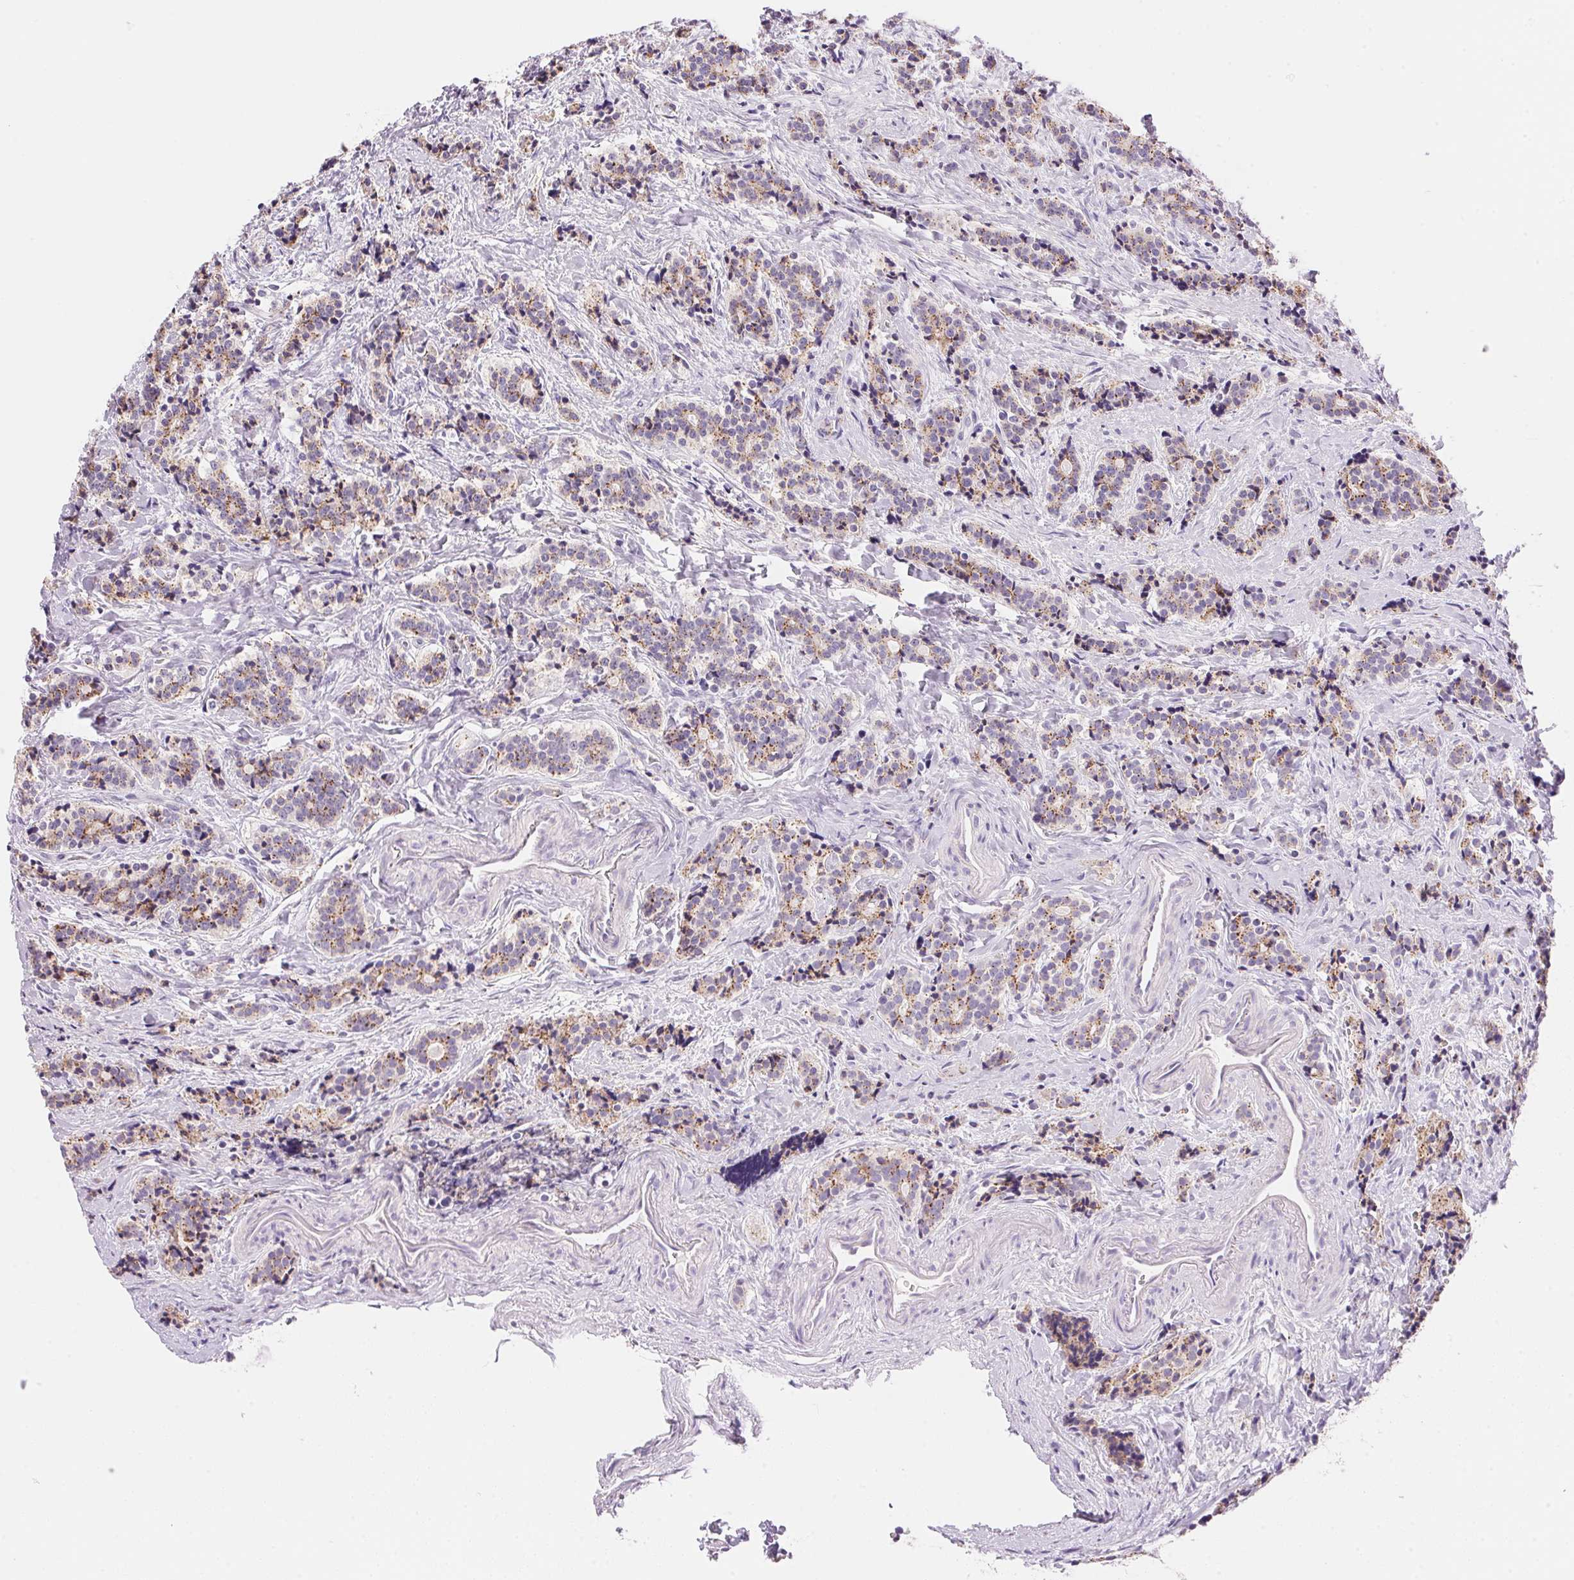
{"staining": {"intensity": "weak", "quantity": ">75%", "location": "cytoplasmic/membranous"}, "tissue": "carcinoid", "cell_type": "Tumor cells", "image_type": "cancer", "snomed": [{"axis": "morphology", "description": "Carcinoid, malignant, NOS"}, {"axis": "topography", "description": "Small intestine"}], "caption": "Carcinoid stained with immunohistochemistry (IHC) shows weak cytoplasmic/membranous expression in about >75% of tumor cells.", "gene": "TEKT1", "patient": {"sex": "female", "age": 73}}